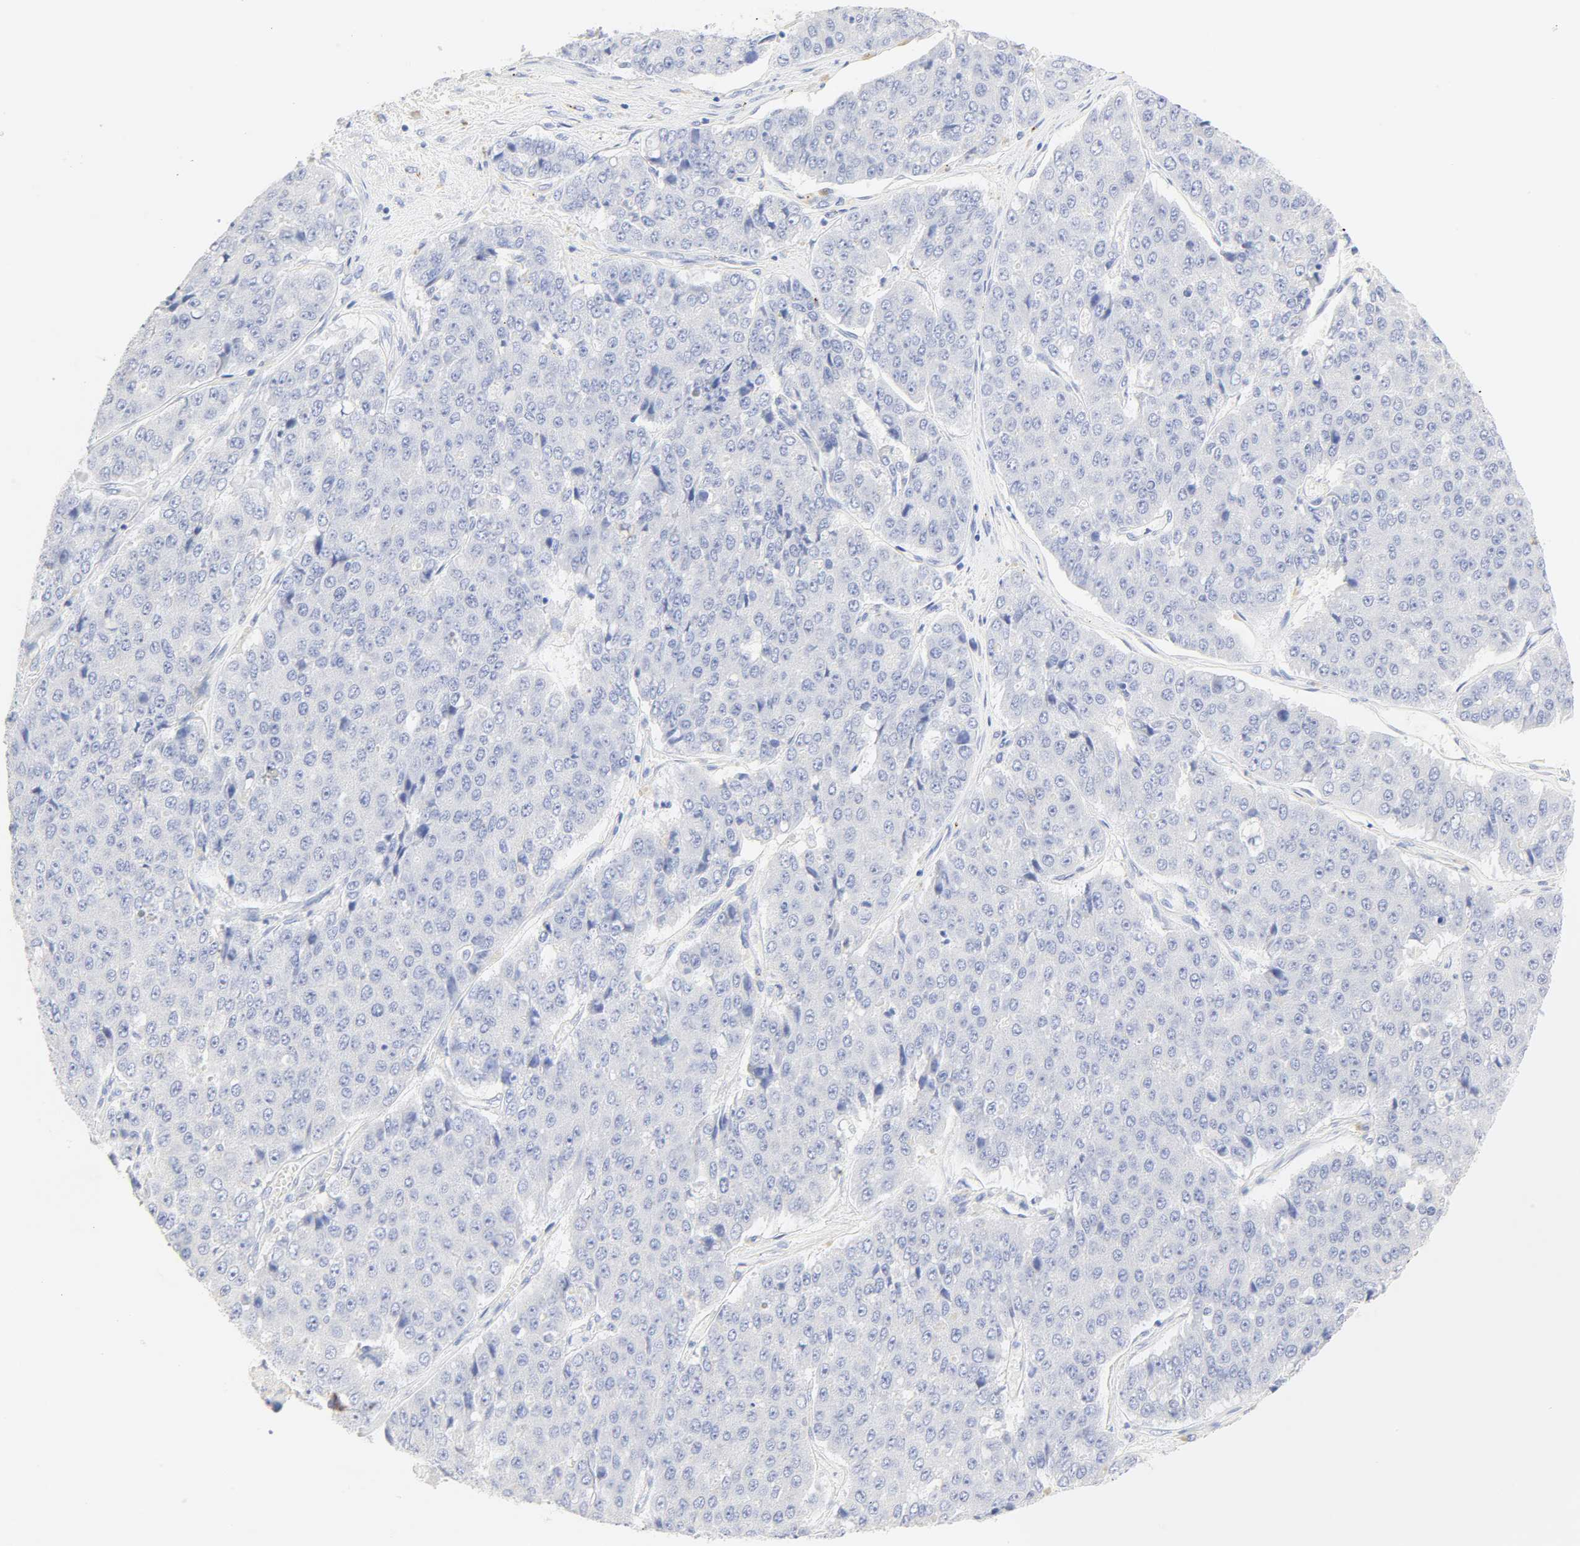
{"staining": {"intensity": "negative", "quantity": "none", "location": "none"}, "tissue": "pancreatic cancer", "cell_type": "Tumor cells", "image_type": "cancer", "snomed": [{"axis": "morphology", "description": "Adenocarcinoma, NOS"}, {"axis": "topography", "description": "Pancreas"}], "caption": "Immunohistochemistry (IHC) image of neoplastic tissue: human pancreatic adenocarcinoma stained with DAB shows no significant protein positivity in tumor cells. (DAB (3,3'-diaminobenzidine) immunohistochemistry (IHC) with hematoxylin counter stain).", "gene": "SLCO1B3", "patient": {"sex": "male", "age": 50}}